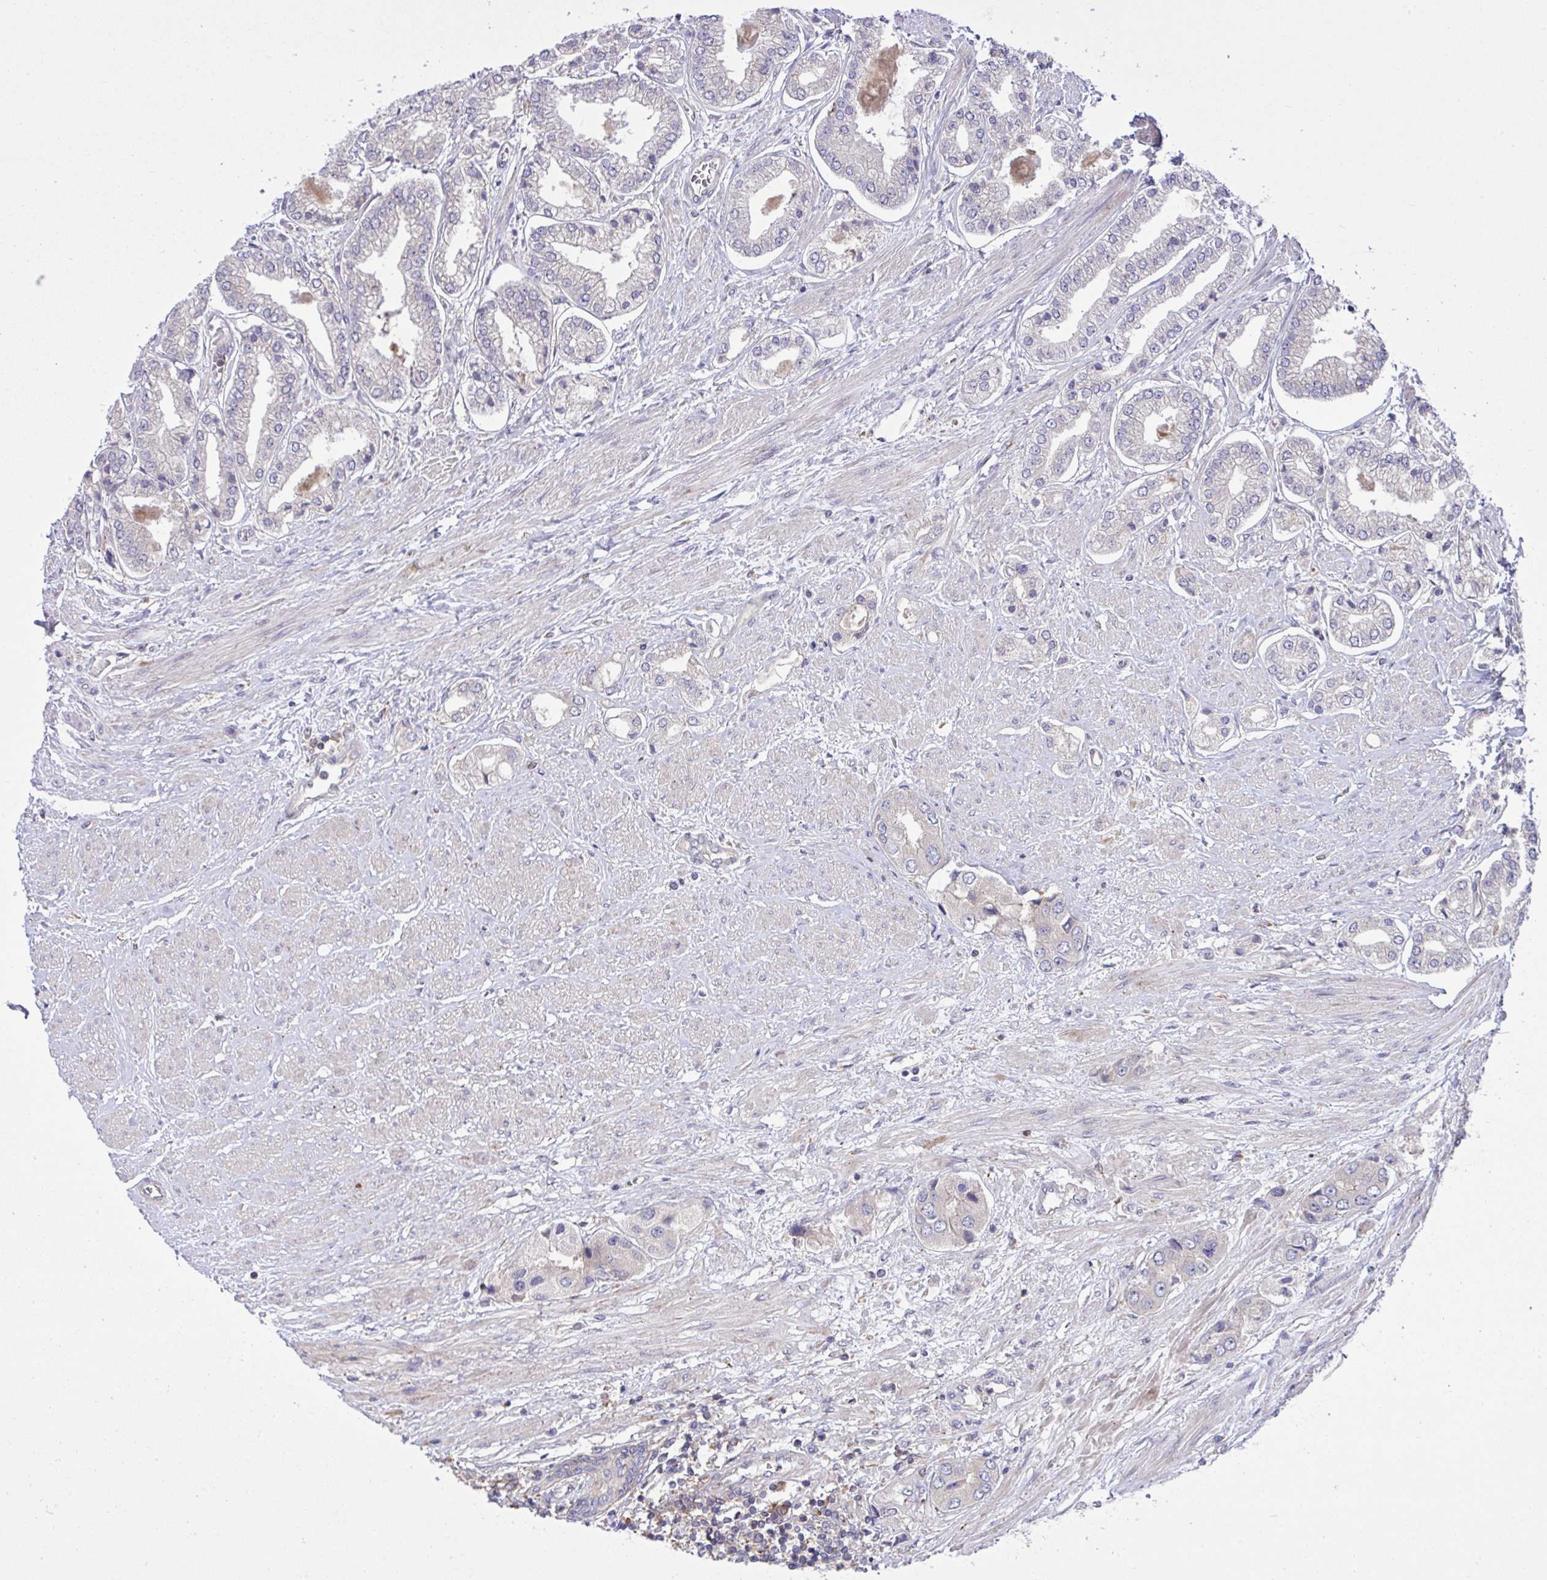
{"staining": {"intensity": "negative", "quantity": "none", "location": "none"}, "tissue": "prostate cancer", "cell_type": "Tumor cells", "image_type": "cancer", "snomed": [{"axis": "morphology", "description": "Adenocarcinoma, Low grade"}, {"axis": "topography", "description": "Prostate"}], "caption": "Immunohistochemical staining of human low-grade adenocarcinoma (prostate) reveals no significant positivity in tumor cells.", "gene": "GRB14", "patient": {"sex": "male", "age": 69}}